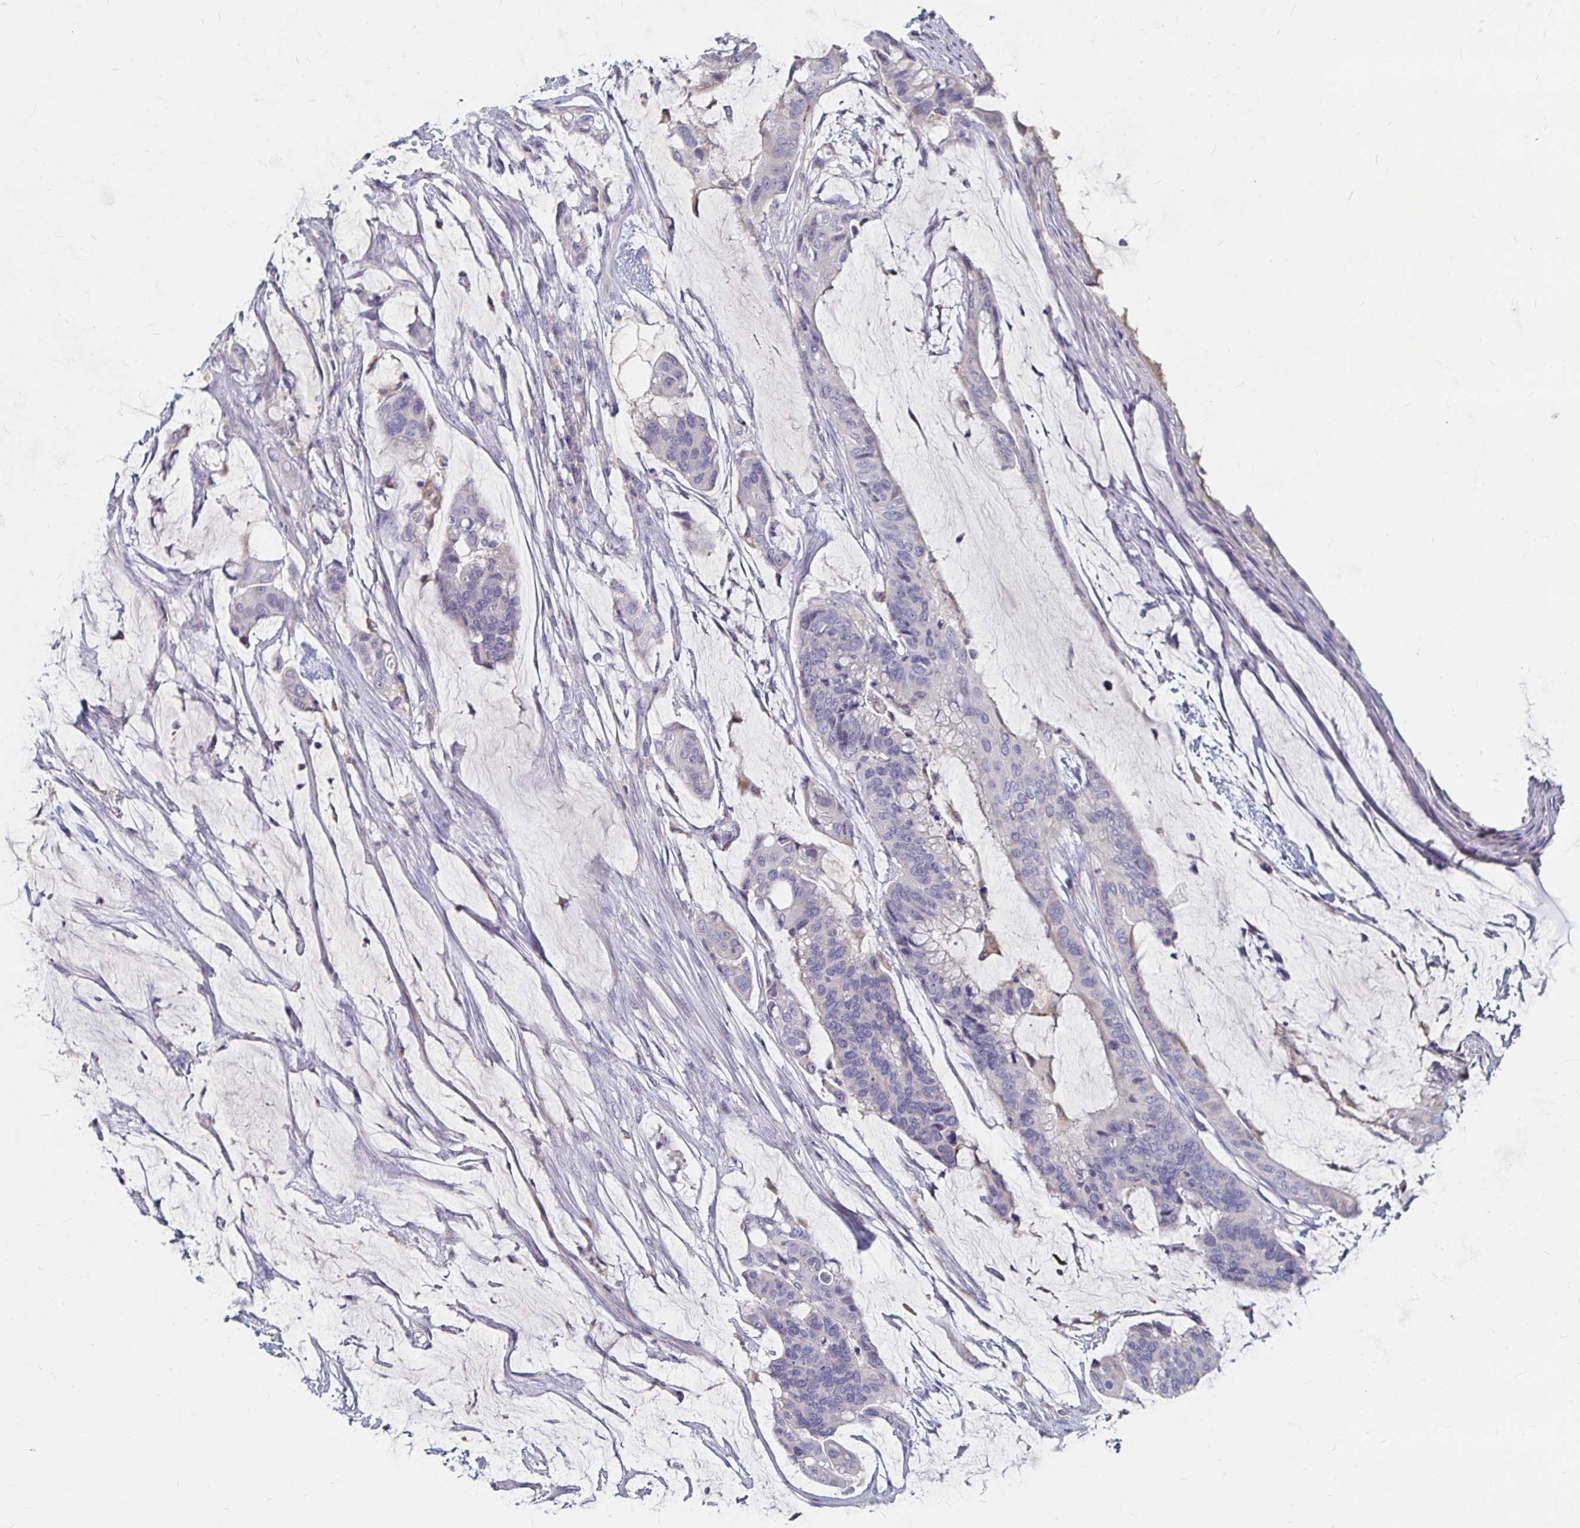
{"staining": {"intensity": "negative", "quantity": "none", "location": "none"}, "tissue": "colorectal cancer", "cell_type": "Tumor cells", "image_type": "cancer", "snomed": [{"axis": "morphology", "description": "Adenocarcinoma, NOS"}, {"axis": "topography", "description": "Rectum"}], "caption": "Protein analysis of colorectal cancer (adenocarcinoma) demonstrates no significant staining in tumor cells.", "gene": "RNF144B", "patient": {"sex": "female", "age": 59}}